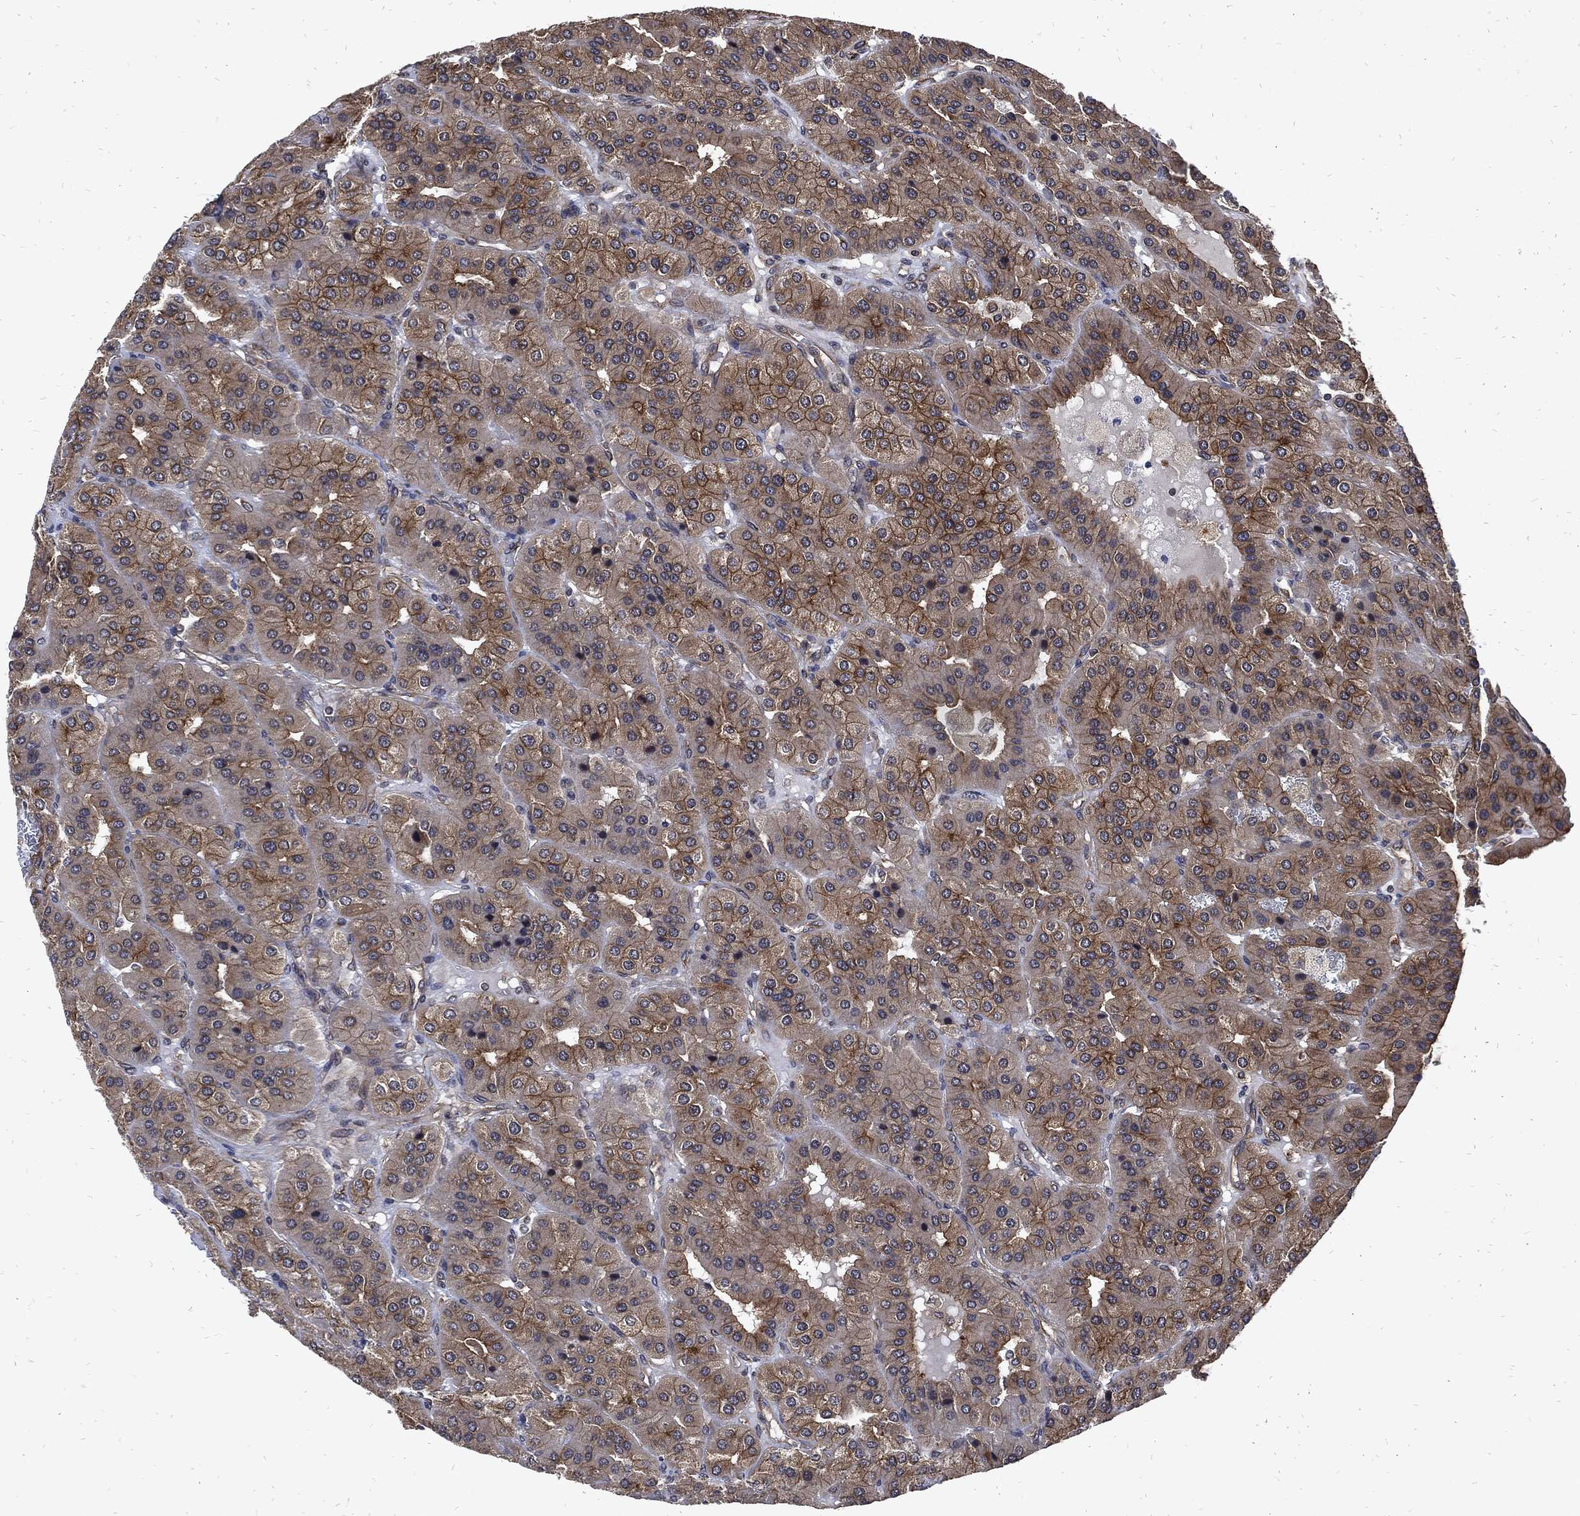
{"staining": {"intensity": "moderate", "quantity": "25%-75%", "location": "cytoplasmic/membranous"}, "tissue": "parathyroid gland", "cell_type": "Glandular cells", "image_type": "normal", "snomed": [{"axis": "morphology", "description": "Normal tissue, NOS"}, {"axis": "morphology", "description": "Adenoma, NOS"}, {"axis": "topography", "description": "Parathyroid gland"}], "caption": "Glandular cells demonstrate moderate cytoplasmic/membranous staining in approximately 25%-75% of cells in unremarkable parathyroid gland. The protein of interest is stained brown, and the nuclei are stained in blue (DAB (3,3'-diaminobenzidine) IHC with brightfield microscopy, high magnification).", "gene": "DCTN1", "patient": {"sex": "female", "age": 86}}